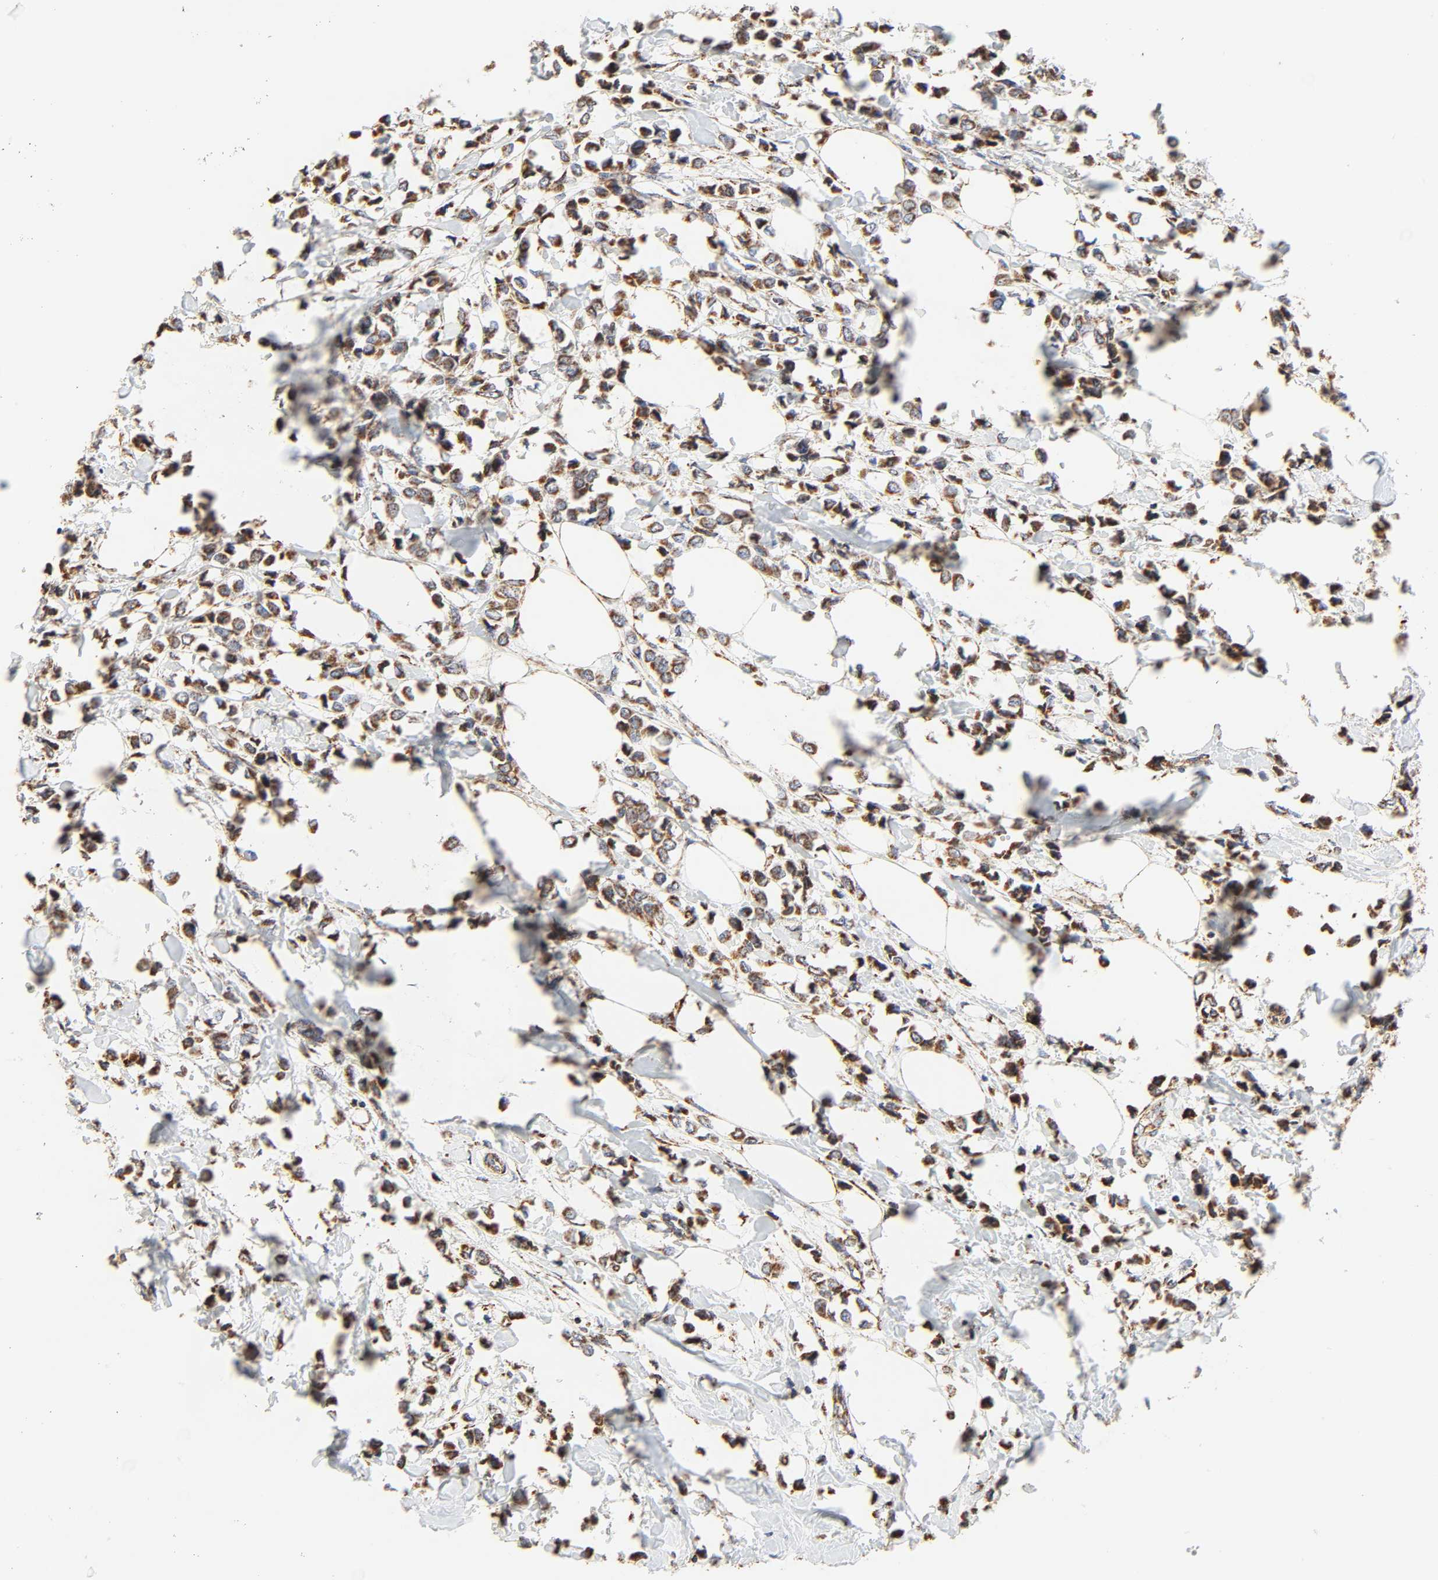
{"staining": {"intensity": "strong", "quantity": ">75%", "location": "cytoplasmic/membranous"}, "tissue": "breast cancer", "cell_type": "Tumor cells", "image_type": "cancer", "snomed": [{"axis": "morphology", "description": "Lobular carcinoma"}, {"axis": "topography", "description": "Breast"}], "caption": "A histopathology image of breast cancer stained for a protein reveals strong cytoplasmic/membranous brown staining in tumor cells.", "gene": "ZMAT5", "patient": {"sex": "female", "age": 51}}